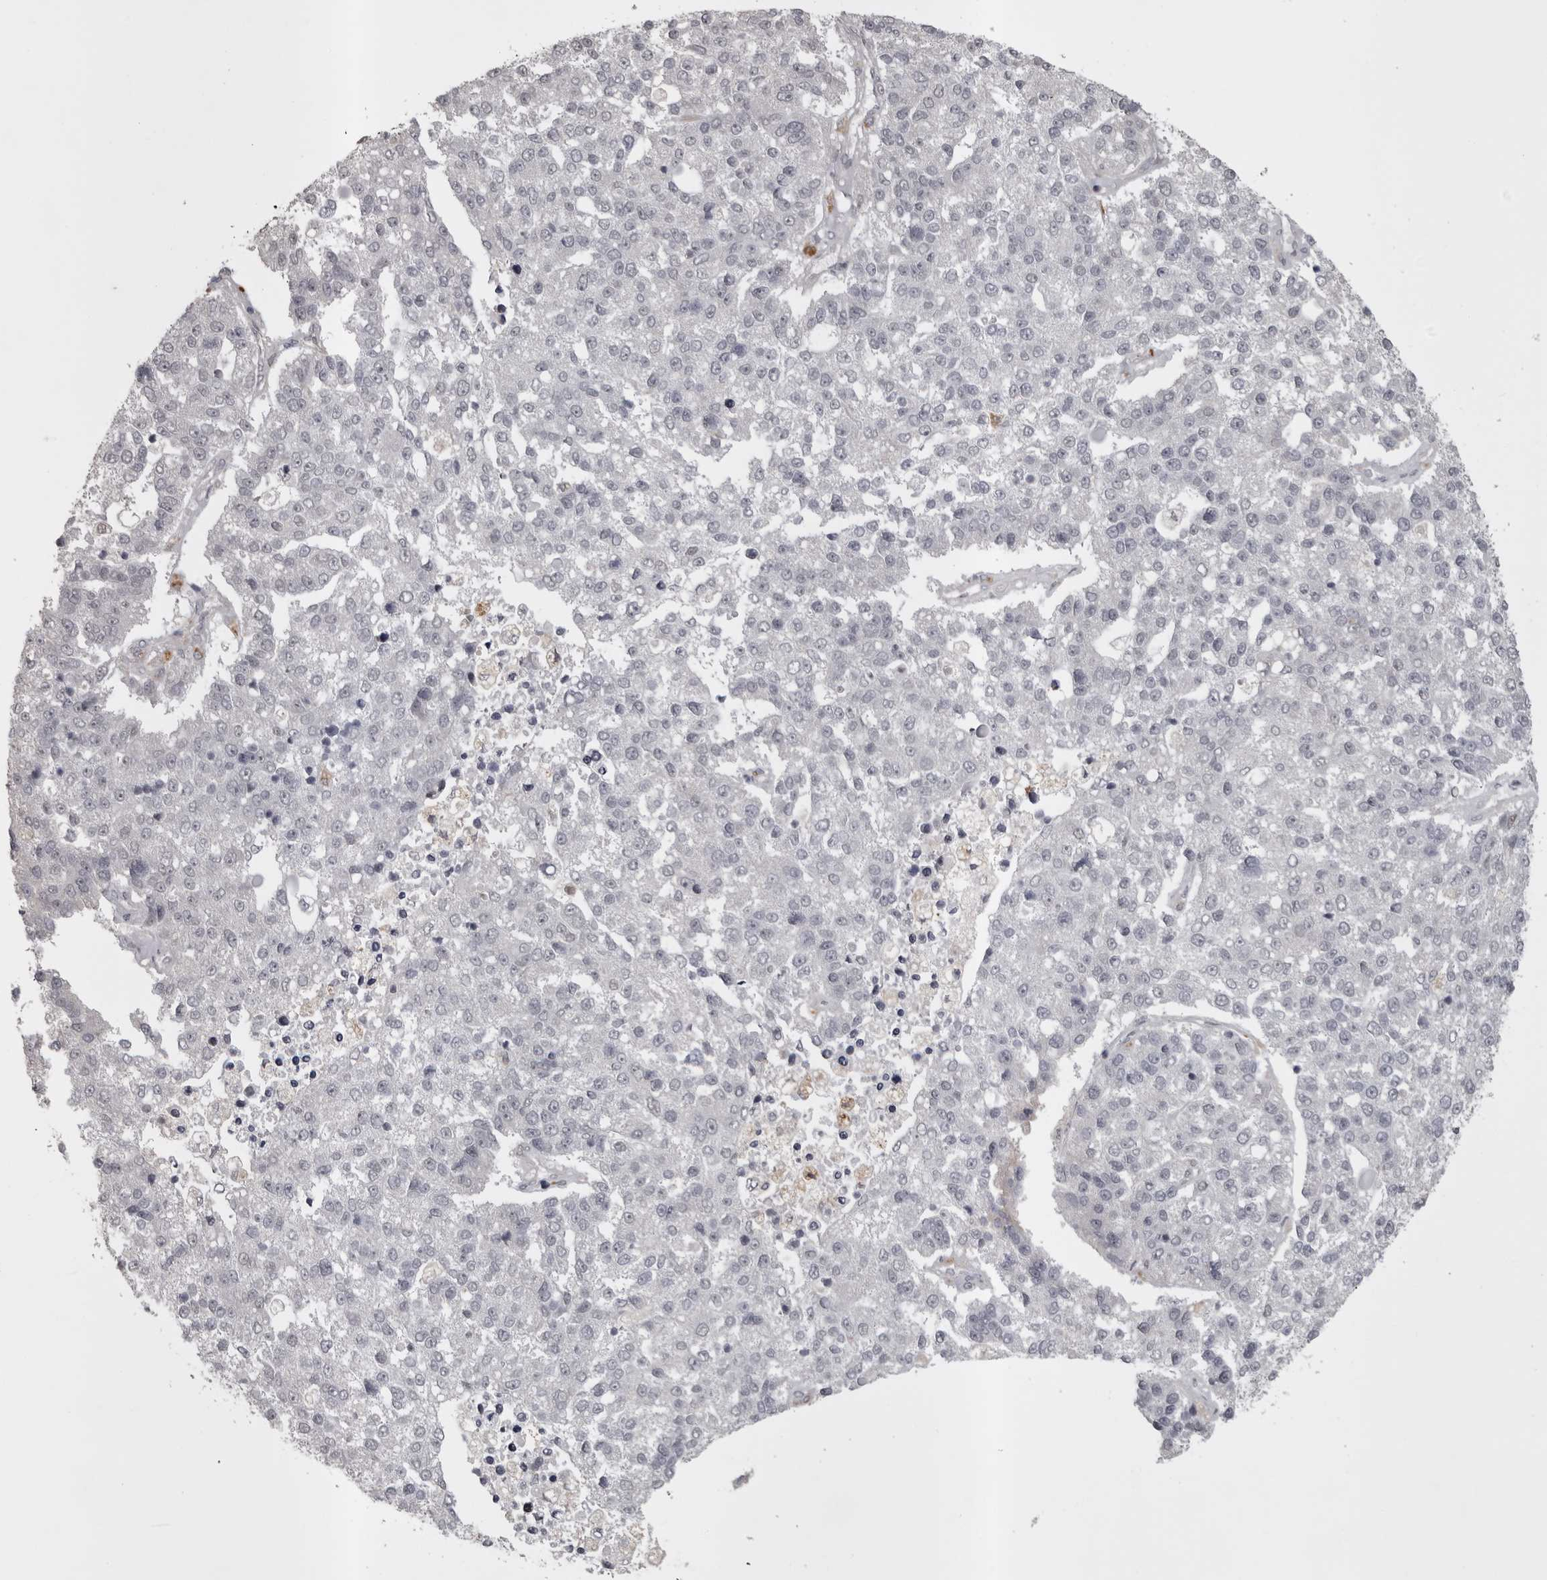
{"staining": {"intensity": "negative", "quantity": "none", "location": "none"}, "tissue": "pancreatic cancer", "cell_type": "Tumor cells", "image_type": "cancer", "snomed": [{"axis": "morphology", "description": "Adenocarcinoma, NOS"}, {"axis": "topography", "description": "Pancreas"}], "caption": "Immunohistochemistry of pancreatic cancer displays no expression in tumor cells. Nuclei are stained in blue.", "gene": "SNX16", "patient": {"sex": "female", "age": 61}}